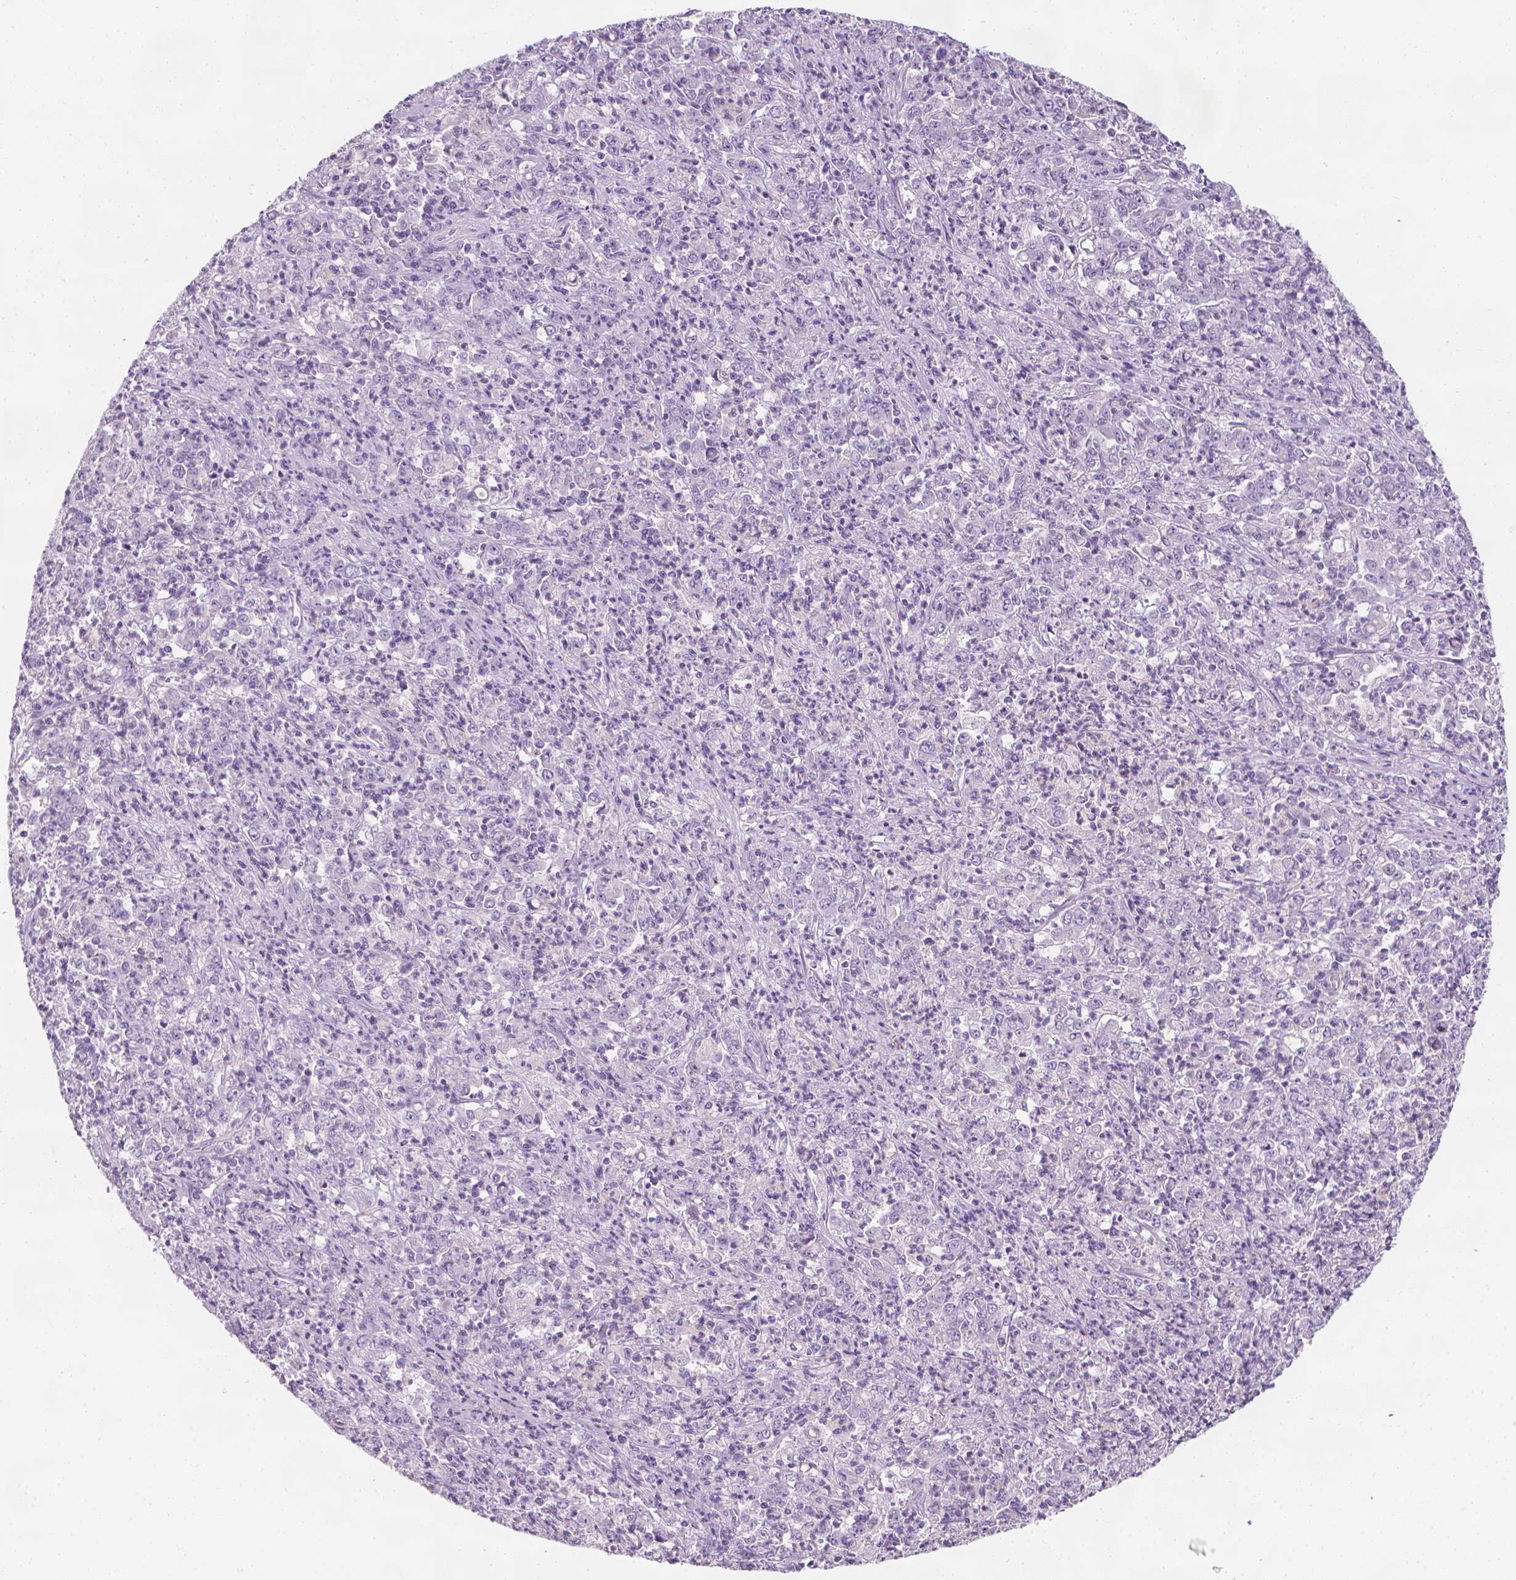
{"staining": {"intensity": "negative", "quantity": "none", "location": "none"}, "tissue": "stomach cancer", "cell_type": "Tumor cells", "image_type": "cancer", "snomed": [{"axis": "morphology", "description": "Adenocarcinoma, NOS"}, {"axis": "topography", "description": "Stomach, lower"}], "caption": "Immunohistochemistry (IHC) histopathology image of neoplastic tissue: stomach cancer (adenocarcinoma) stained with DAB demonstrates no significant protein positivity in tumor cells.", "gene": "DCAF8L1", "patient": {"sex": "female", "age": 71}}